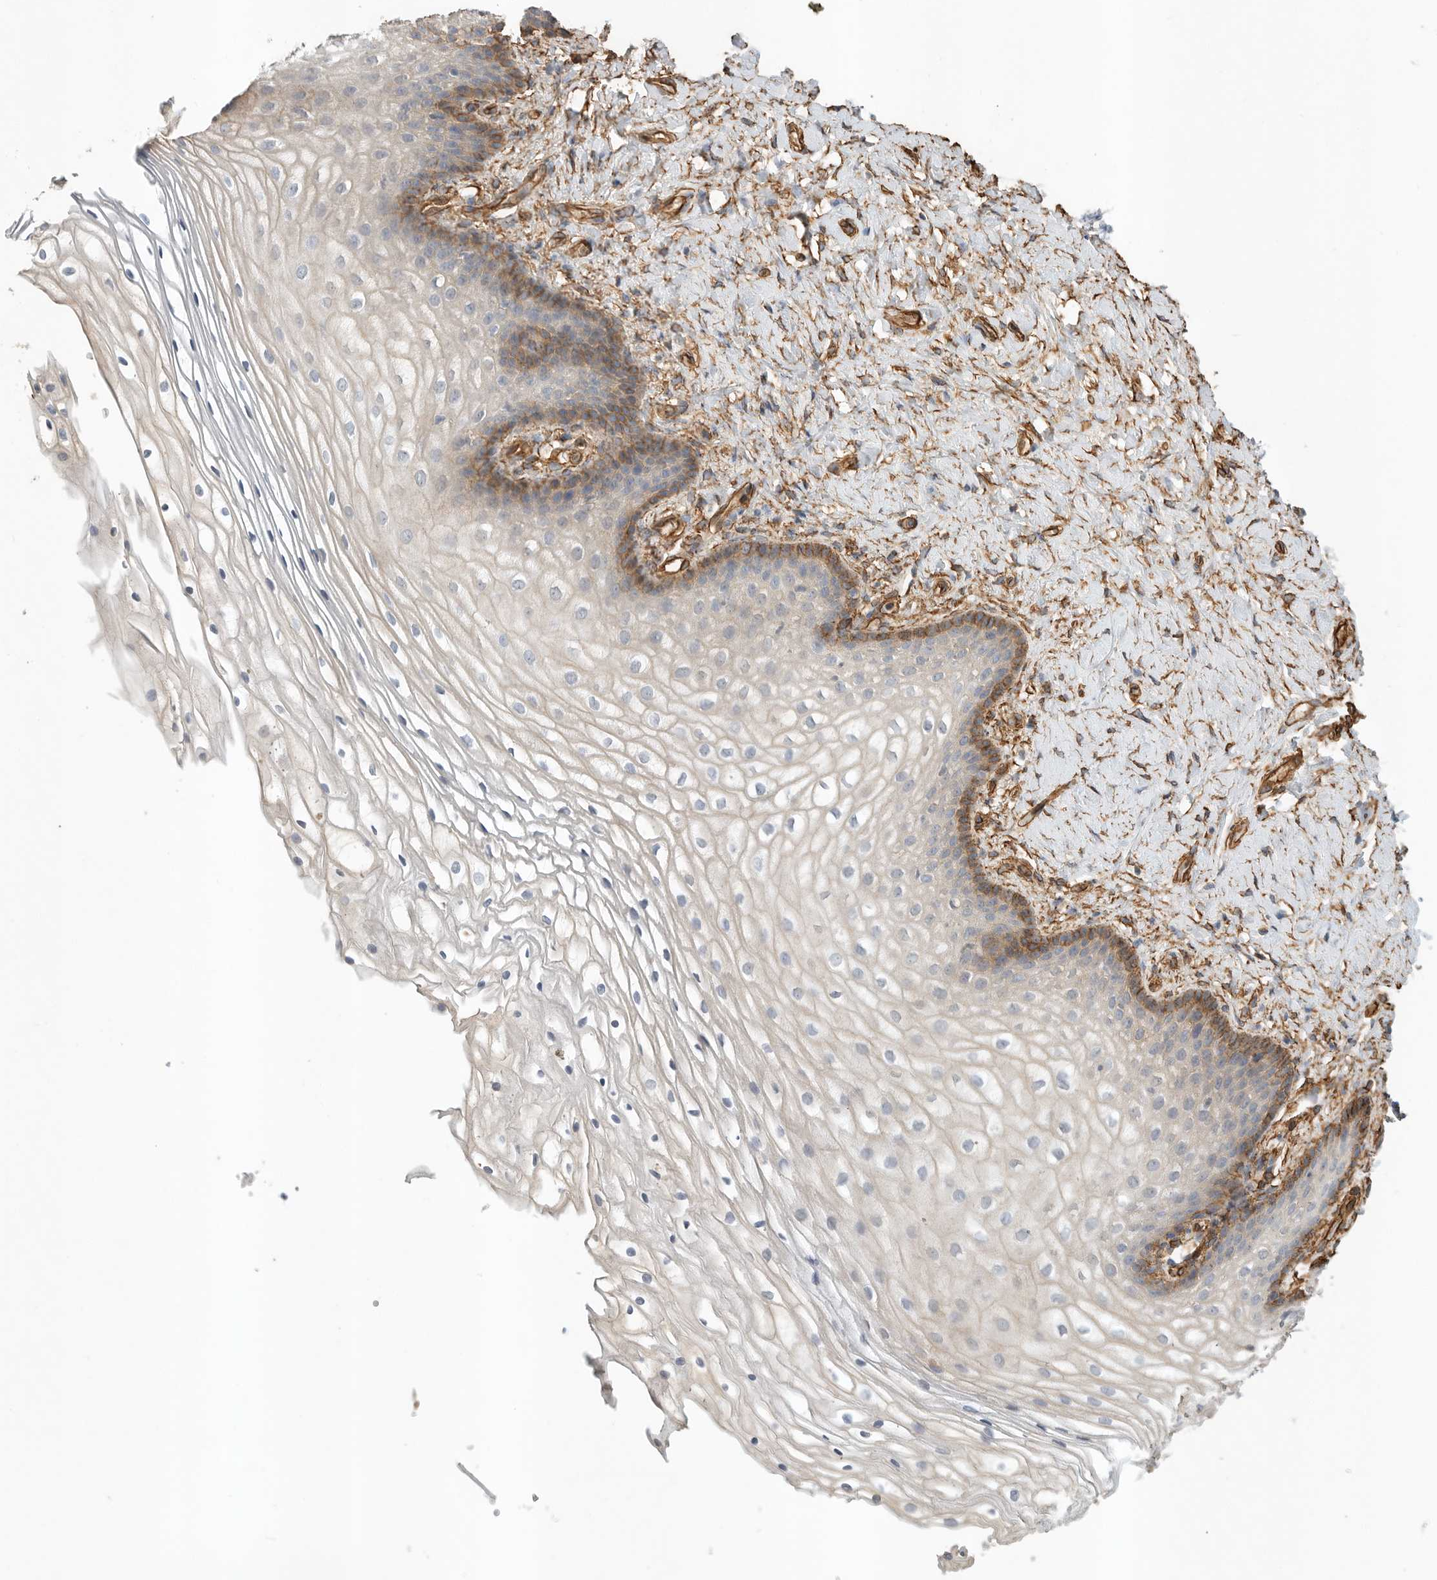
{"staining": {"intensity": "moderate", "quantity": "<25%", "location": "cytoplasmic/membranous"}, "tissue": "vagina", "cell_type": "Squamous epithelial cells", "image_type": "normal", "snomed": [{"axis": "morphology", "description": "Normal tissue, NOS"}, {"axis": "topography", "description": "Vagina"}], "caption": "Squamous epithelial cells exhibit moderate cytoplasmic/membranous positivity in about <25% of cells in unremarkable vagina.", "gene": "JMJD4", "patient": {"sex": "female", "age": 60}}